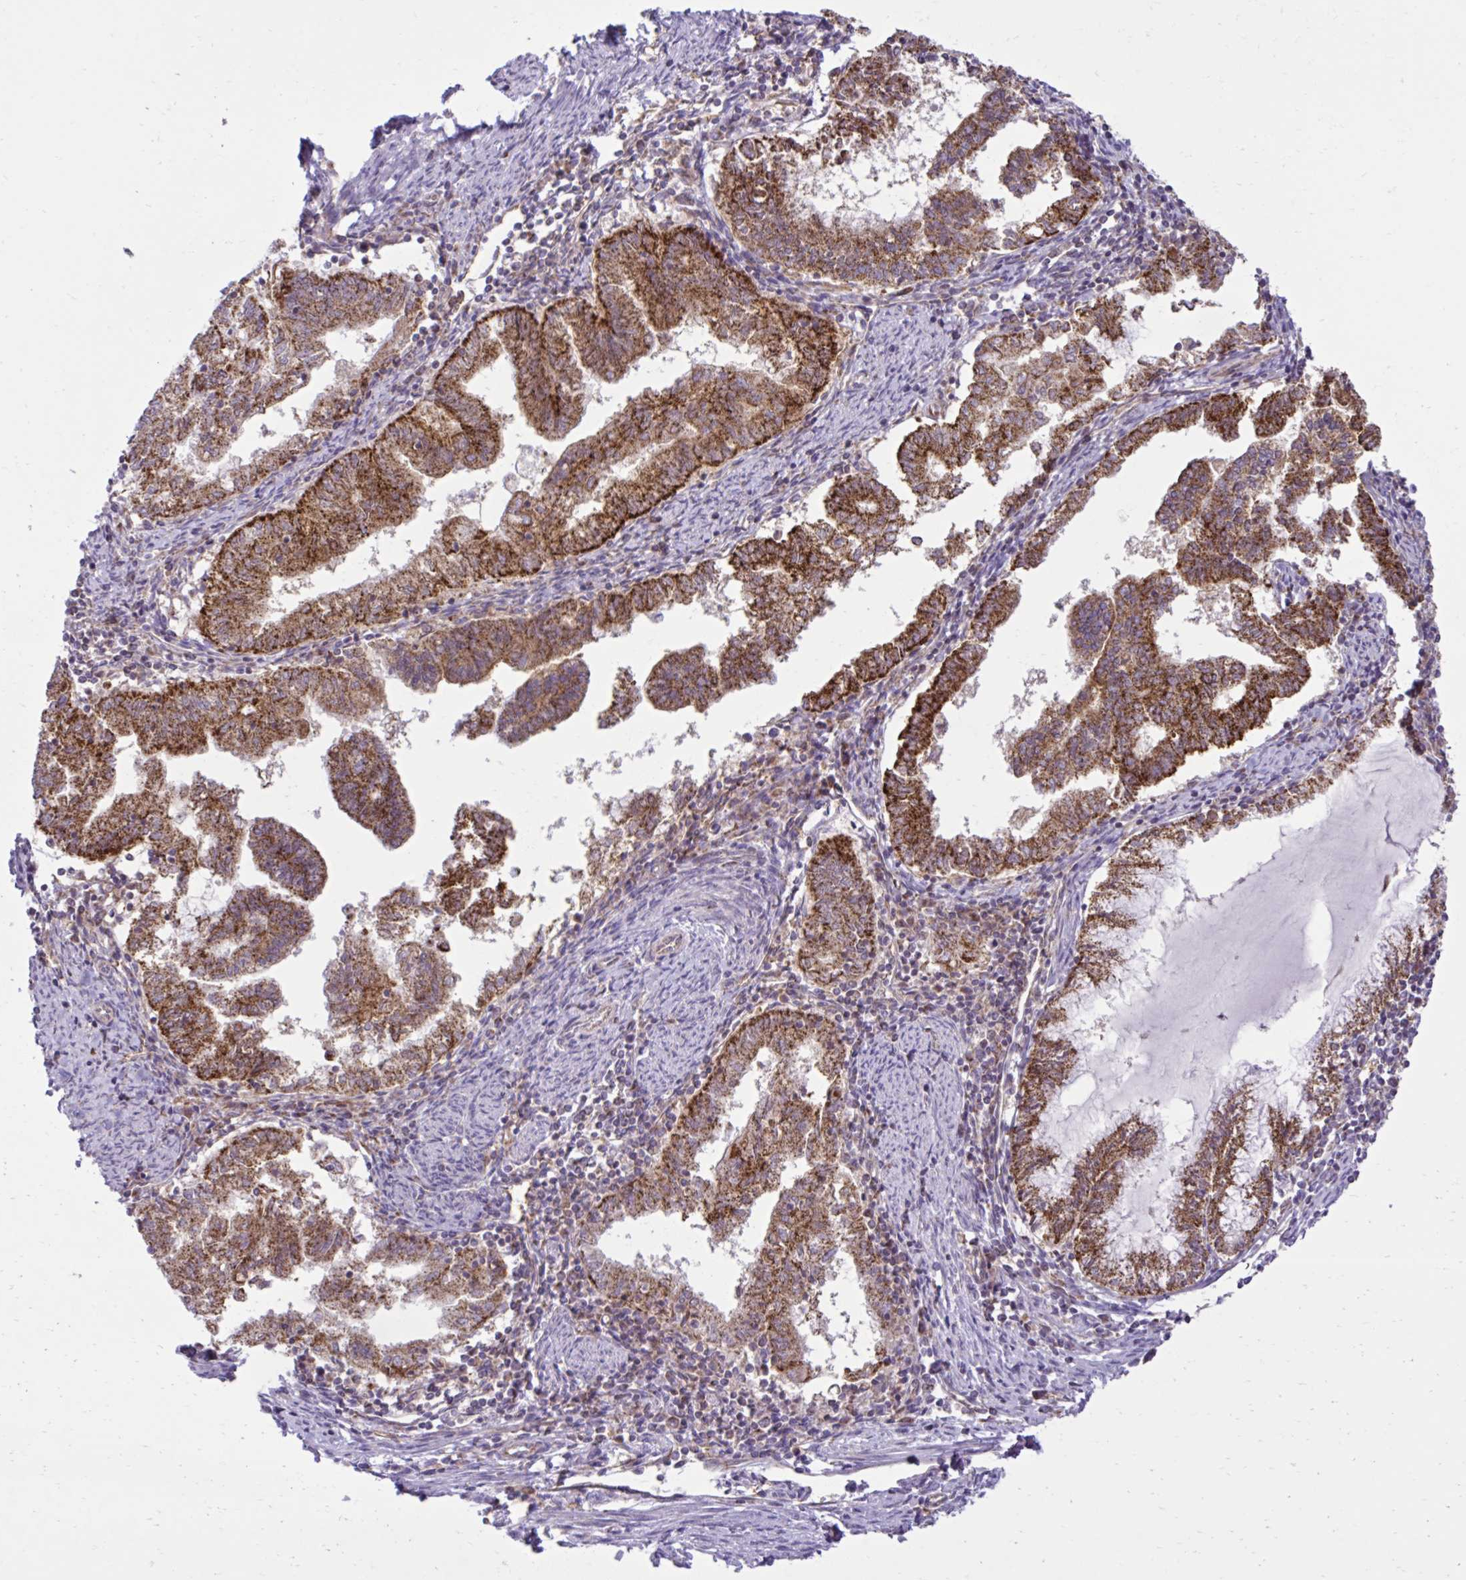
{"staining": {"intensity": "strong", "quantity": ">75%", "location": "cytoplasmic/membranous"}, "tissue": "endometrial cancer", "cell_type": "Tumor cells", "image_type": "cancer", "snomed": [{"axis": "morphology", "description": "Adenocarcinoma, NOS"}, {"axis": "topography", "description": "Endometrium"}], "caption": "Strong cytoplasmic/membranous protein expression is seen in approximately >75% of tumor cells in endometrial cancer.", "gene": "LIMS1", "patient": {"sex": "female", "age": 79}}